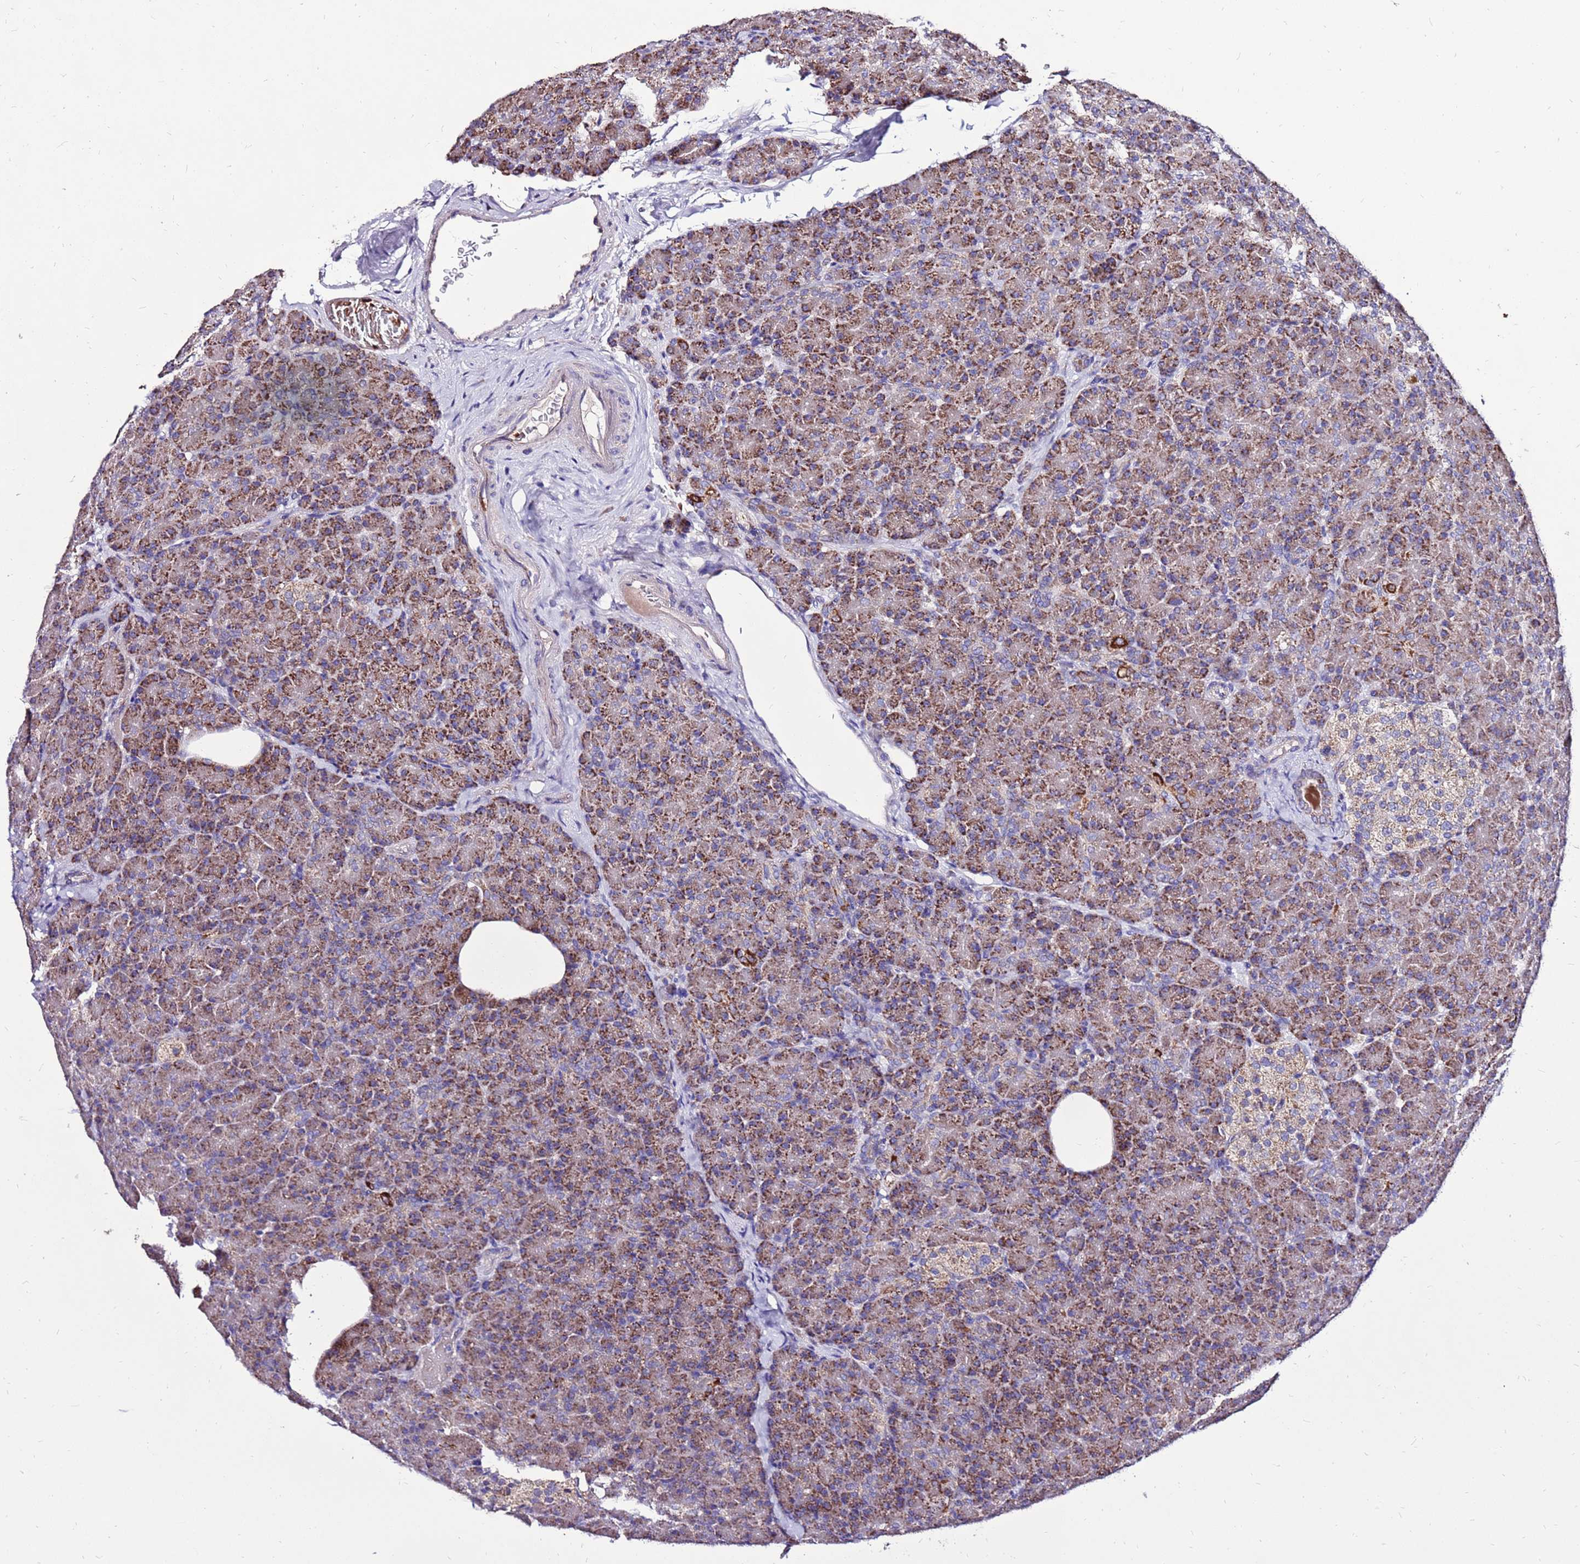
{"staining": {"intensity": "strong", "quantity": ">75%", "location": "cytoplasmic/membranous"}, "tissue": "pancreas", "cell_type": "Exocrine glandular cells", "image_type": "normal", "snomed": [{"axis": "morphology", "description": "Normal tissue, NOS"}, {"axis": "topography", "description": "Pancreas"}], "caption": "Pancreas stained with DAB (3,3'-diaminobenzidine) IHC shows high levels of strong cytoplasmic/membranous expression in about >75% of exocrine glandular cells.", "gene": "SPSB3", "patient": {"sex": "female", "age": 43}}